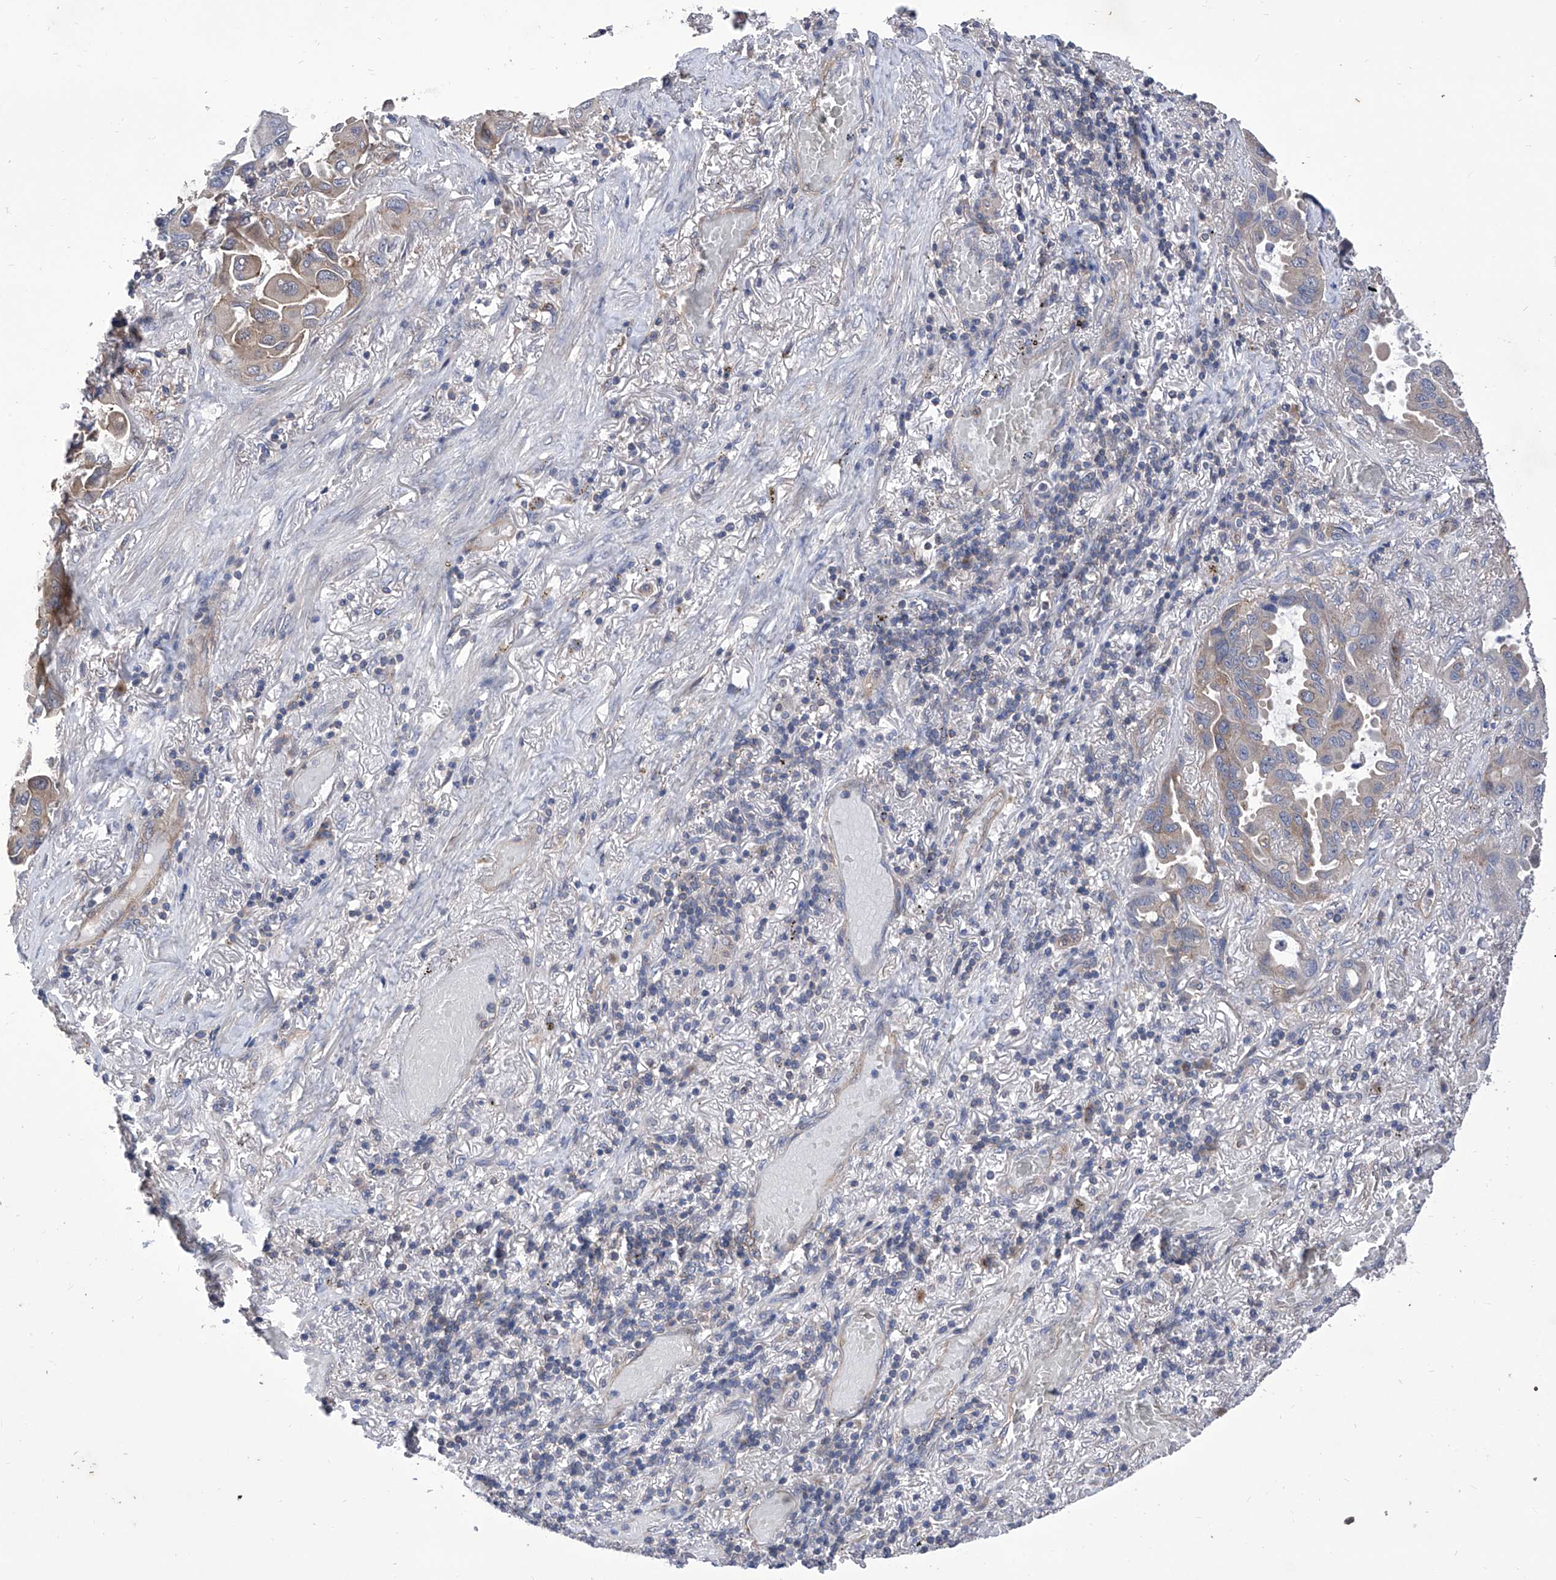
{"staining": {"intensity": "moderate", "quantity": "25%-75%", "location": "cytoplasmic/membranous"}, "tissue": "lung cancer", "cell_type": "Tumor cells", "image_type": "cancer", "snomed": [{"axis": "morphology", "description": "Adenocarcinoma, NOS"}, {"axis": "topography", "description": "Lung"}], "caption": "Immunohistochemical staining of lung cancer (adenocarcinoma) displays medium levels of moderate cytoplasmic/membranous expression in about 25%-75% of tumor cells.", "gene": "TJAP1", "patient": {"sex": "male", "age": 64}}